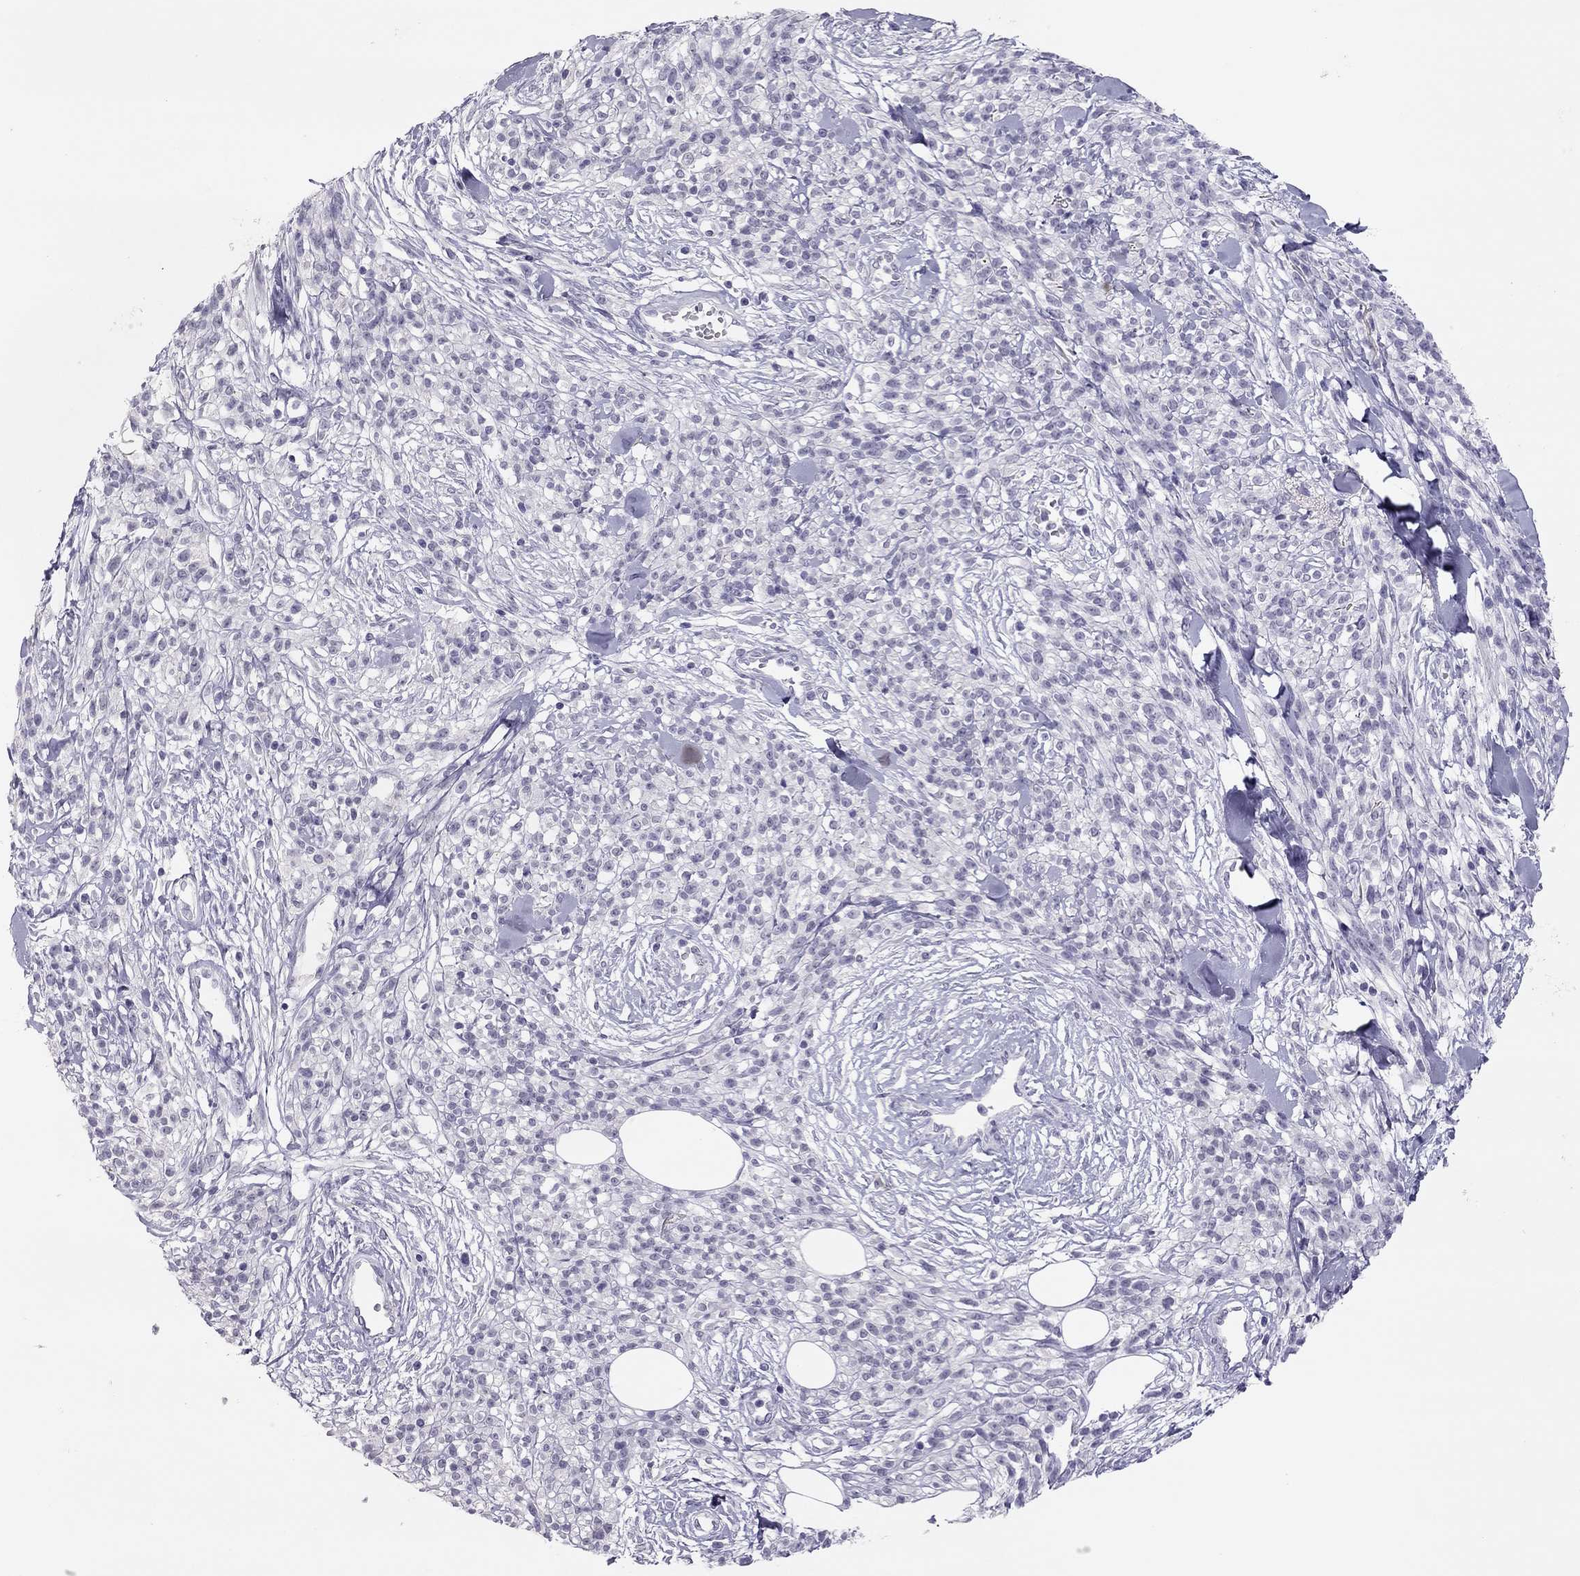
{"staining": {"intensity": "negative", "quantity": "none", "location": "none"}, "tissue": "melanoma", "cell_type": "Tumor cells", "image_type": "cancer", "snomed": [{"axis": "morphology", "description": "Malignant melanoma, NOS"}, {"axis": "topography", "description": "Skin"}, {"axis": "topography", "description": "Skin of trunk"}], "caption": "This micrograph is of melanoma stained with immunohistochemistry (IHC) to label a protein in brown with the nuclei are counter-stained blue. There is no positivity in tumor cells.", "gene": "ADORA2A", "patient": {"sex": "male", "age": 74}}